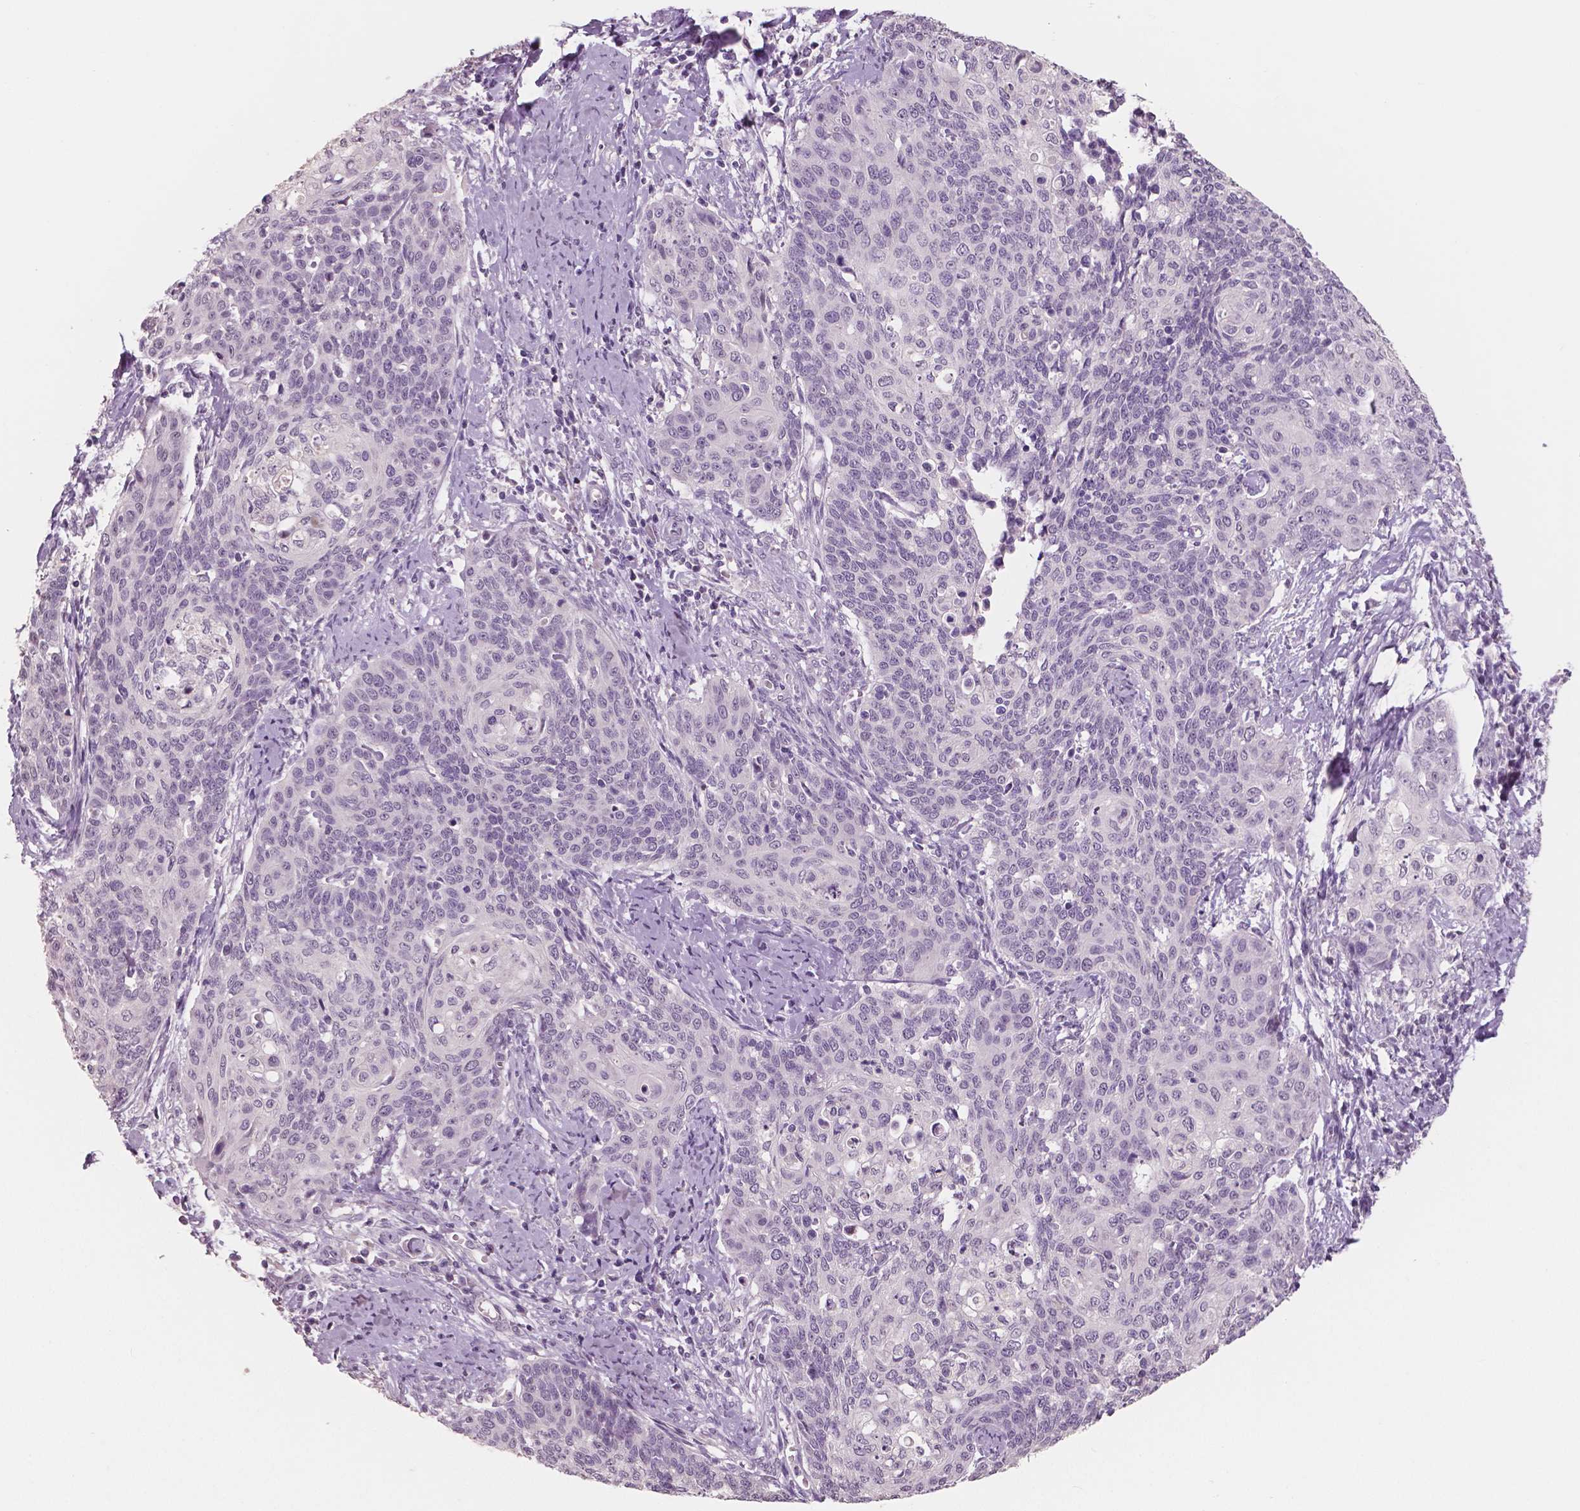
{"staining": {"intensity": "negative", "quantity": "none", "location": "none"}, "tissue": "cervical cancer", "cell_type": "Tumor cells", "image_type": "cancer", "snomed": [{"axis": "morphology", "description": "Normal tissue, NOS"}, {"axis": "morphology", "description": "Squamous cell carcinoma, NOS"}, {"axis": "topography", "description": "Cervix"}], "caption": "Human squamous cell carcinoma (cervical) stained for a protein using immunohistochemistry demonstrates no staining in tumor cells.", "gene": "NECAB1", "patient": {"sex": "female", "age": 39}}